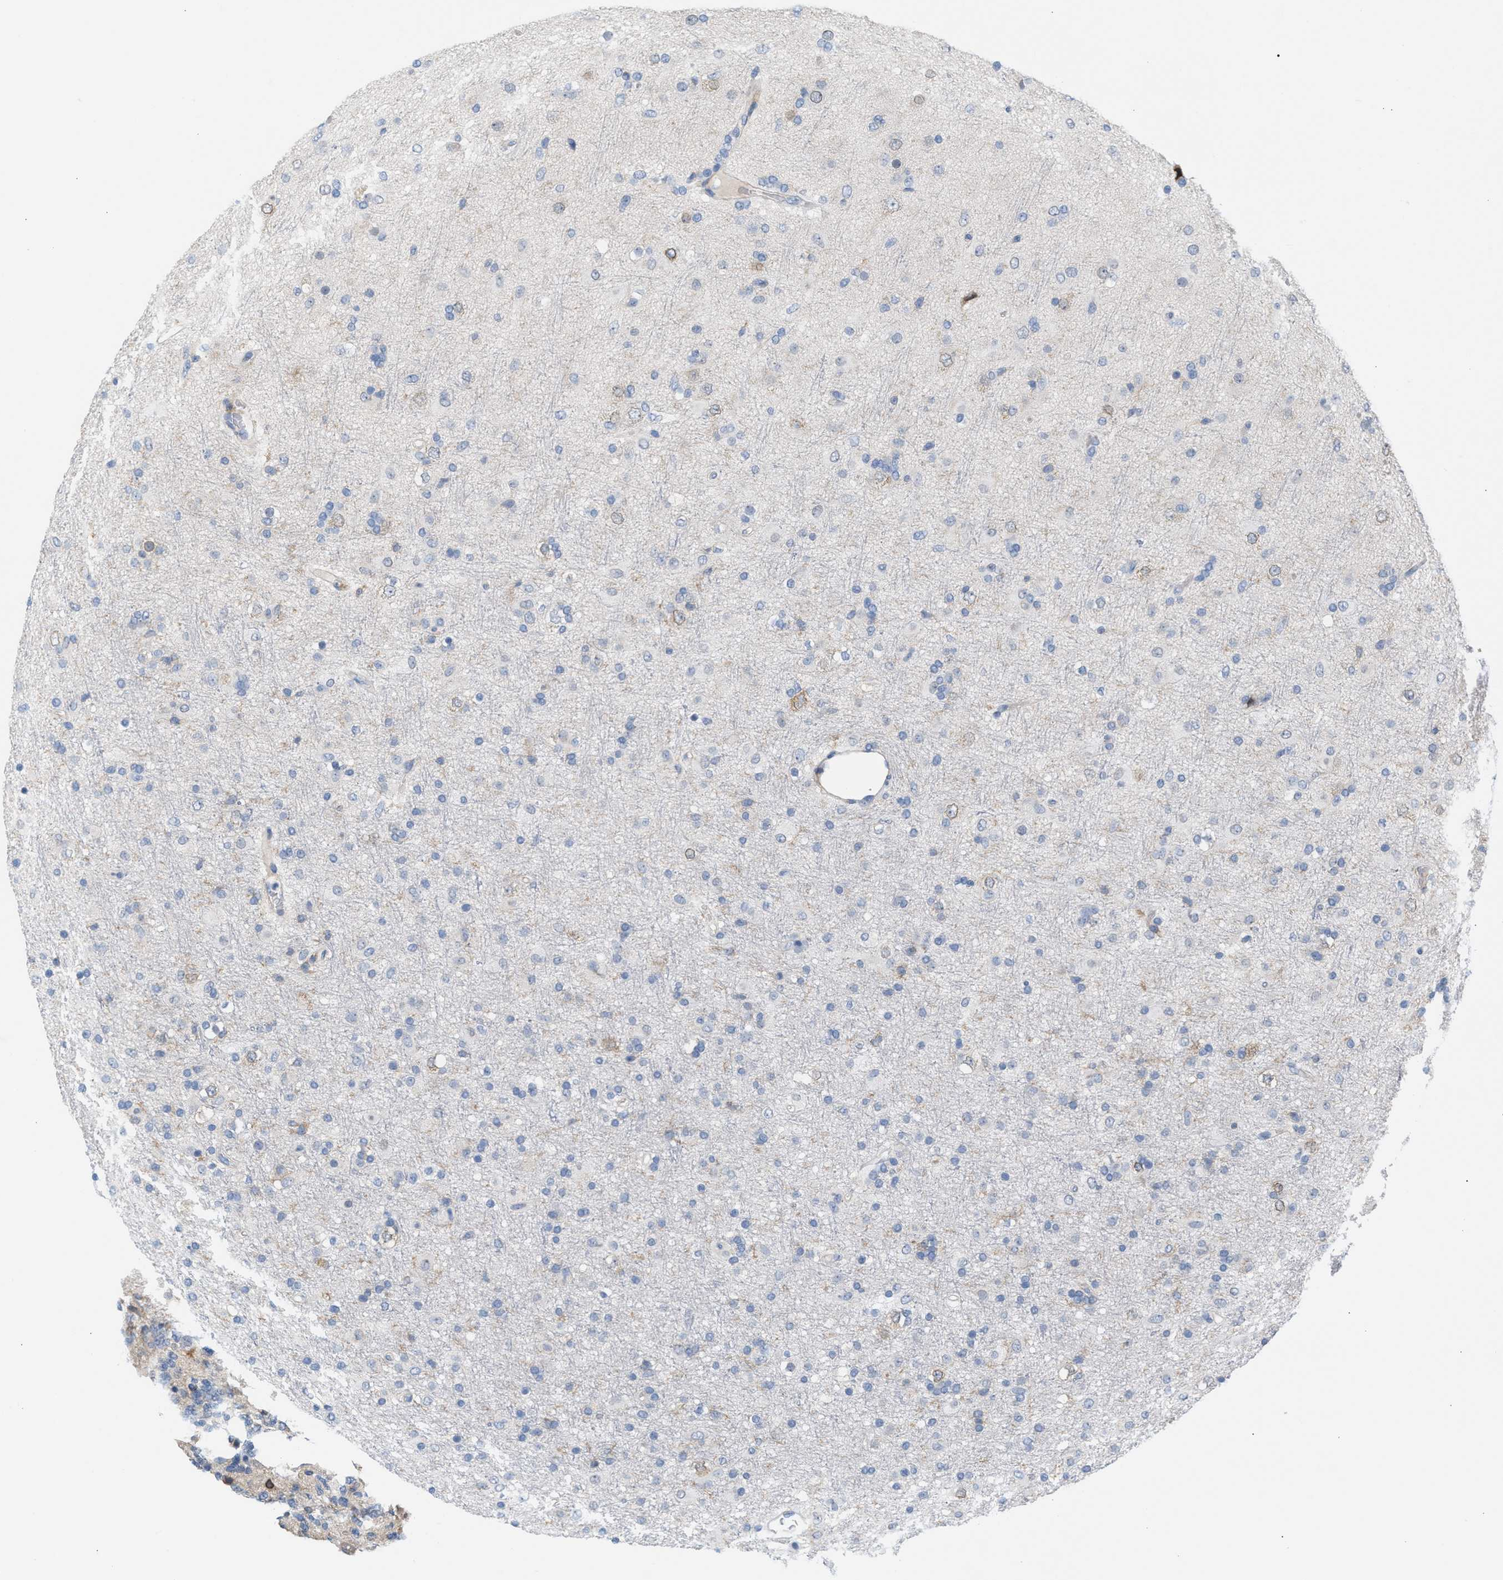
{"staining": {"intensity": "negative", "quantity": "none", "location": "none"}, "tissue": "glioma", "cell_type": "Tumor cells", "image_type": "cancer", "snomed": [{"axis": "morphology", "description": "Glioma, malignant, Low grade"}, {"axis": "topography", "description": "Brain"}], "caption": "Tumor cells are negative for brown protein staining in glioma.", "gene": "LRCH1", "patient": {"sex": "male", "age": 65}}